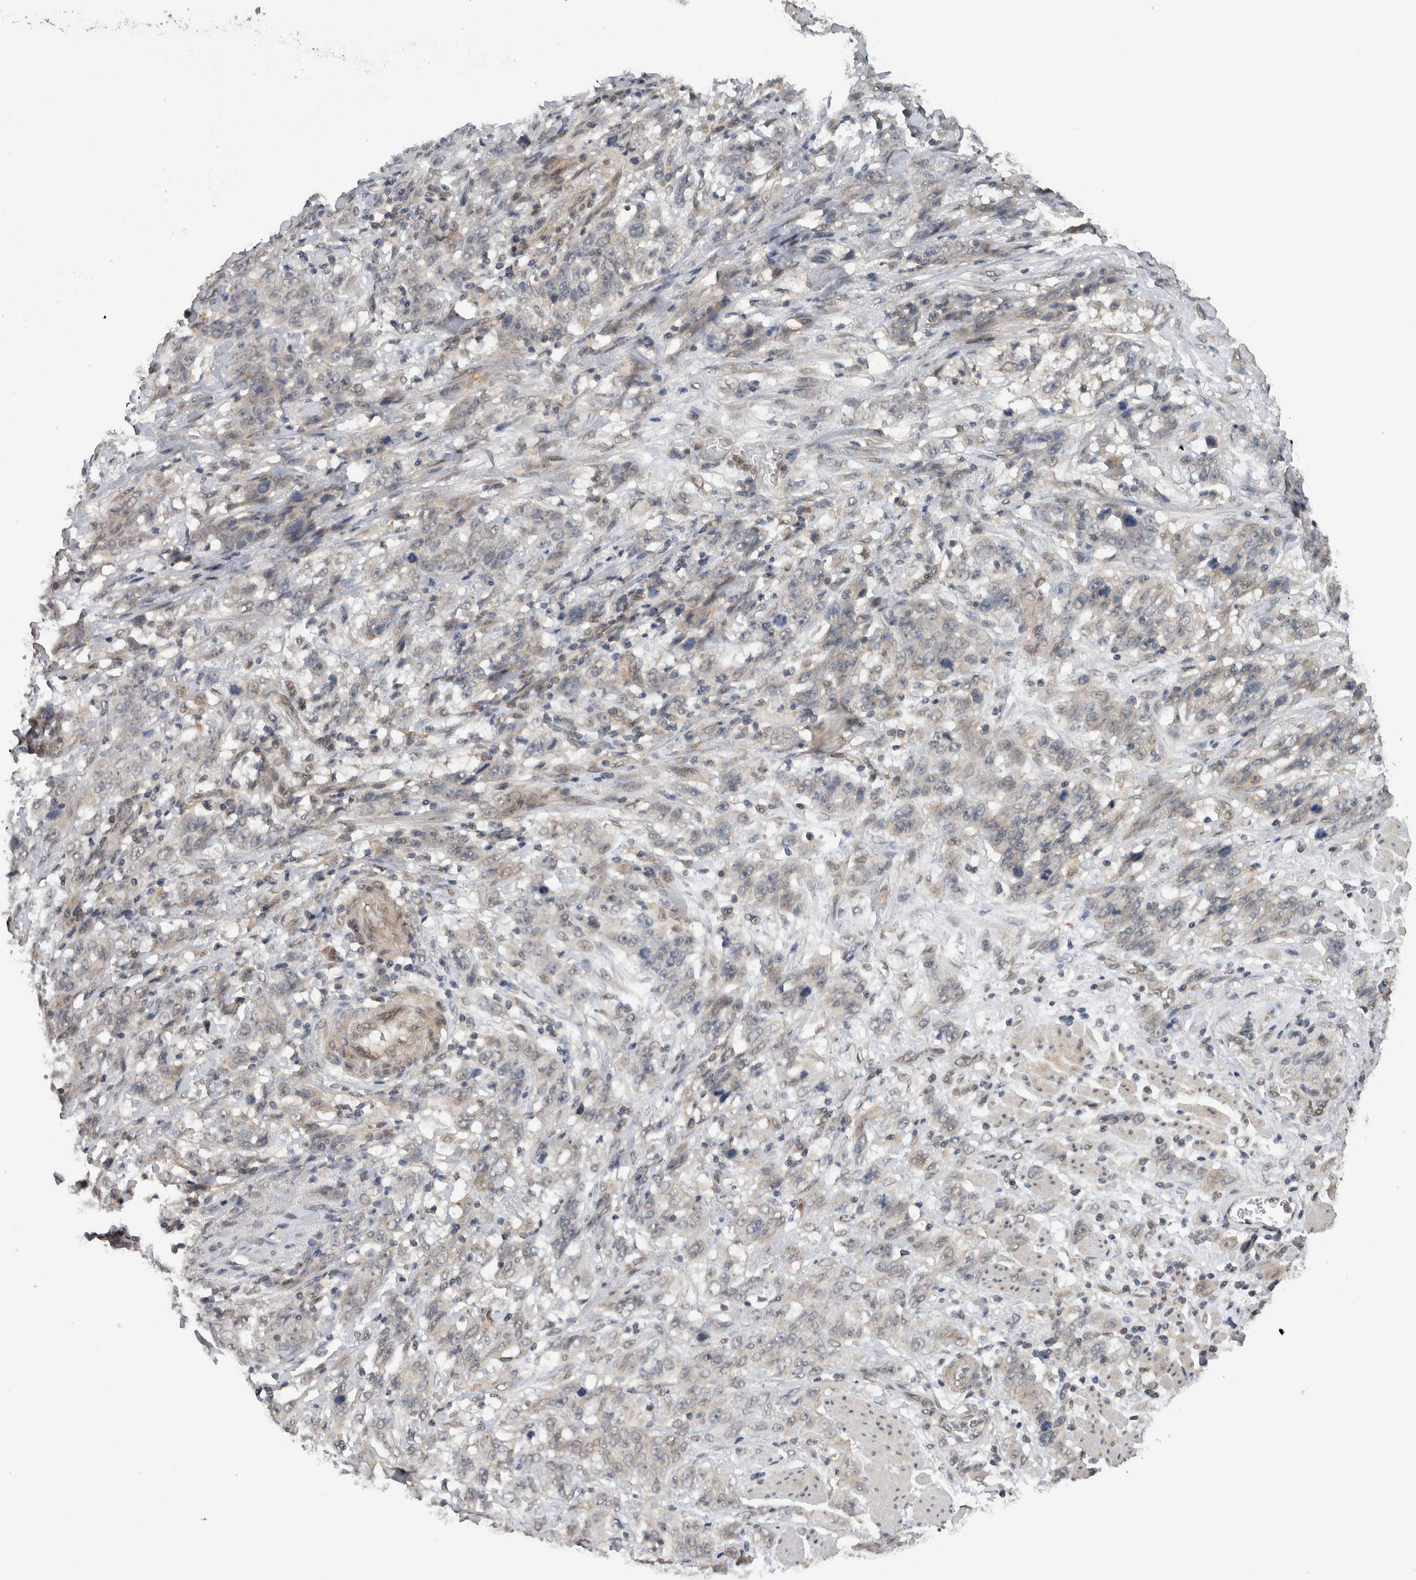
{"staining": {"intensity": "weak", "quantity": "<25%", "location": "cytoplasmic/membranous"}, "tissue": "stomach cancer", "cell_type": "Tumor cells", "image_type": "cancer", "snomed": [{"axis": "morphology", "description": "Adenocarcinoma, NOS"}, {"axis": "topography", "description": "Stomach"}], "caption": "An immunohistochemistry photomicrograph of adenocarcinoma (stomach) is shown. There is no staining in tumor cells of adenocarcinoma (stomach). (Brightfield microscopy of DAB IHC at high magnification).", "gene": "CYSRT1", "patient": {"sex": "male", "age": 48}}